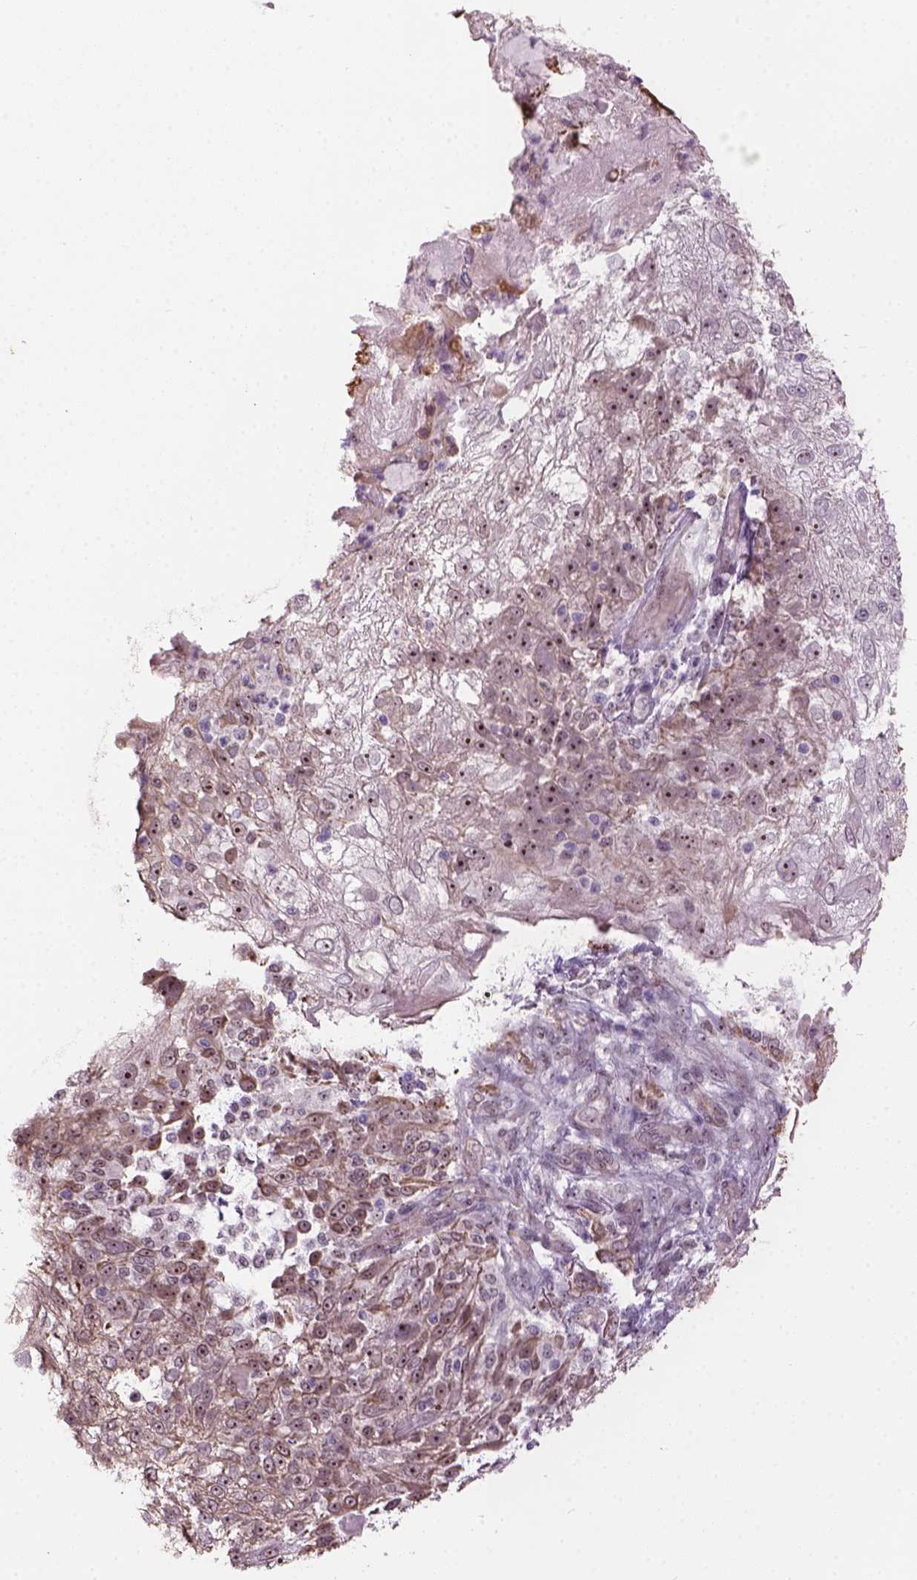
{"staining": {"intensity": "strong", "quantity": ">75%", "location": "nuclear"}, "tissue": "skin cancer", "cell_type": "Tumor cells", "image_type": "cancer", "snomed": [{"axis": "morphology", "description": "Normal tissue, NOS"}, {"axis": "morphology", "description": "Squamous cell carcinoma, NOS"}, {"axis": "topography", "description": "Skin"}], "caption": "This image exhibits skin cancer stained with immunohistochemistry to label a protein in brown. The nuclear of tumor cells show strong positivity for the protein. Nuclei are counter-stained blue.", "gene": "RRS1", "patient": {"sex": "female", "age": 83}}